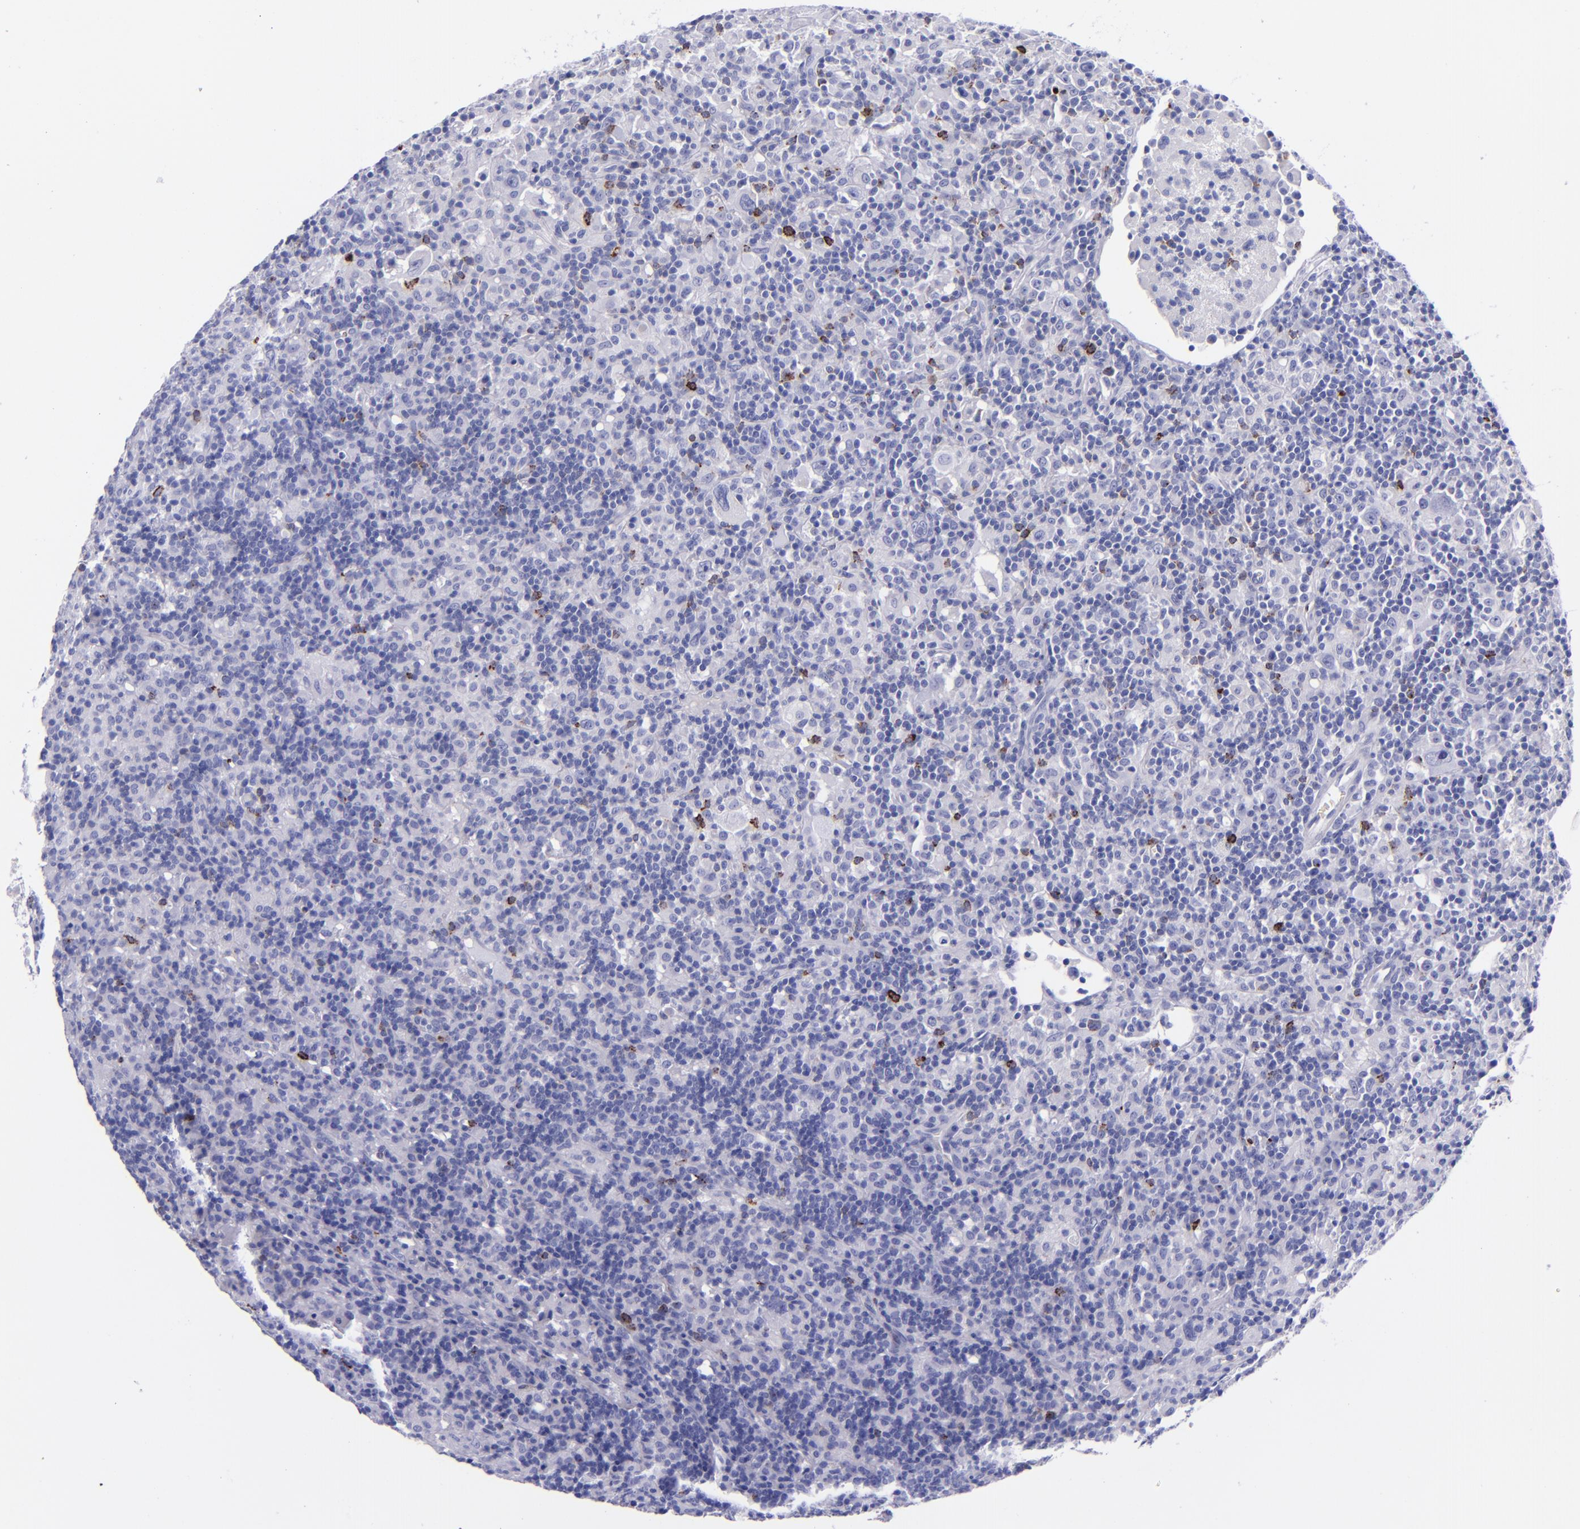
{"staining": {"intensity": "negative", "quantity": "none", "location": "none"}, "tissue": "lymphoma", "cell_type": "Tumor cells", "image_type": "cancer", "snomed": [{"axis": "morphology", "description": "Hodgkin's disease, NOS"}, {"axis": "topography", "description": "Lymph node"}], "caption": "Image shows no significant protein positivity in tumor cells of lymphoma.", "gene": "LAG3", "patient": {"sex": "male", "age": 46}}